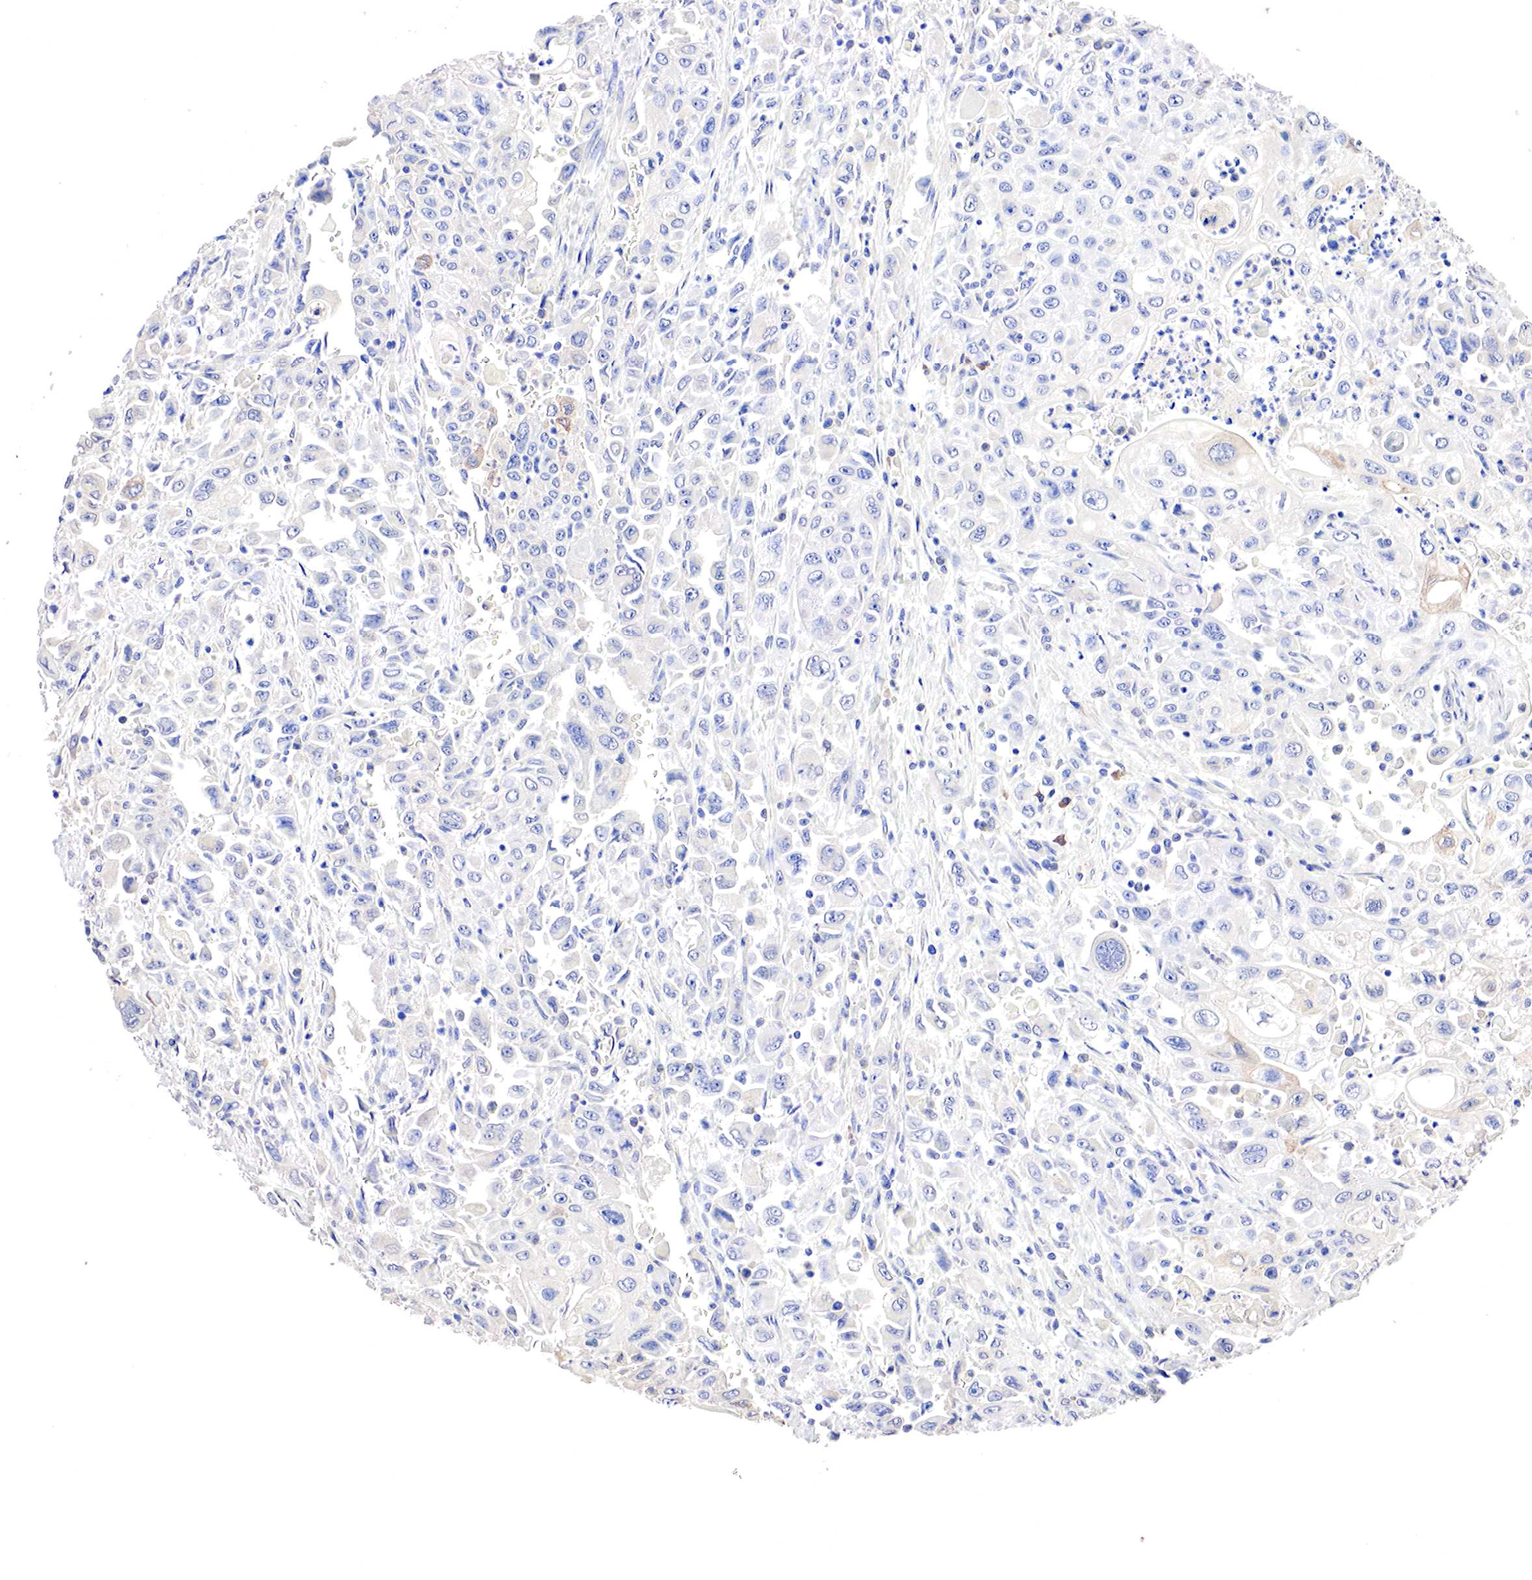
{"staining": {"intensity": "negative", "quantity": "none", "location": "none"}, "tissue": "pancreatic cancer", "cell_type": "Tumor cells", "image_type": "cancer", "snomed": [{"axis": "morphology", "description": "Adenocarcinoma, NOS"}, {"axis": "topography", "description": "Pancreas"}], "caption": "Tumor cells show no significant positivity in pancreatic adenocarcinoma.", "gene": "GATA1", "patient": {"sex": "male", "age": 70}}